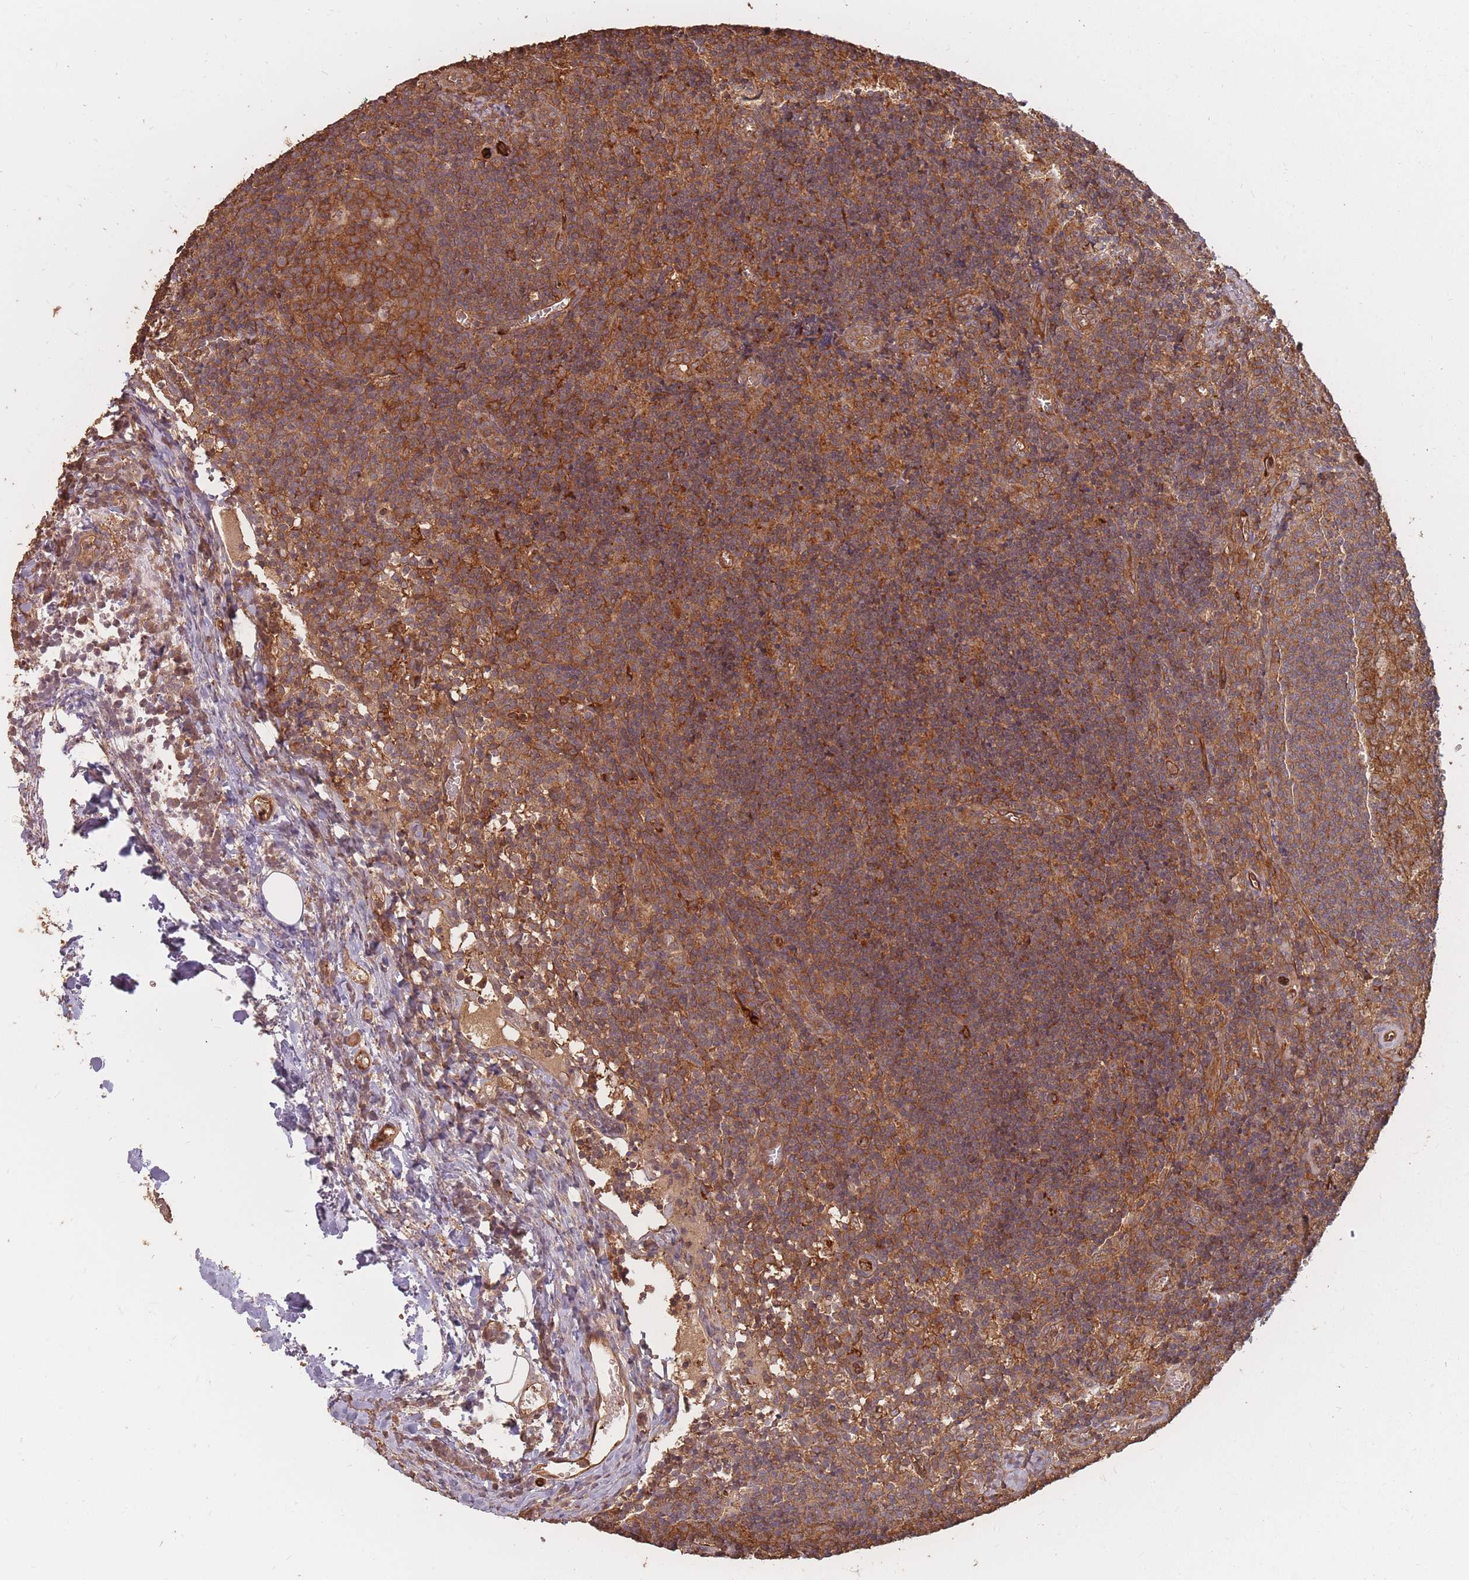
{"staining": {"intensity": "strong", "quantity": ">75%", "location": "cytoplasmic/membranous"}, "tissue": "lymph node", "cell_type": "Germinal center cells", "image_type": "normal", "snomed": [{"axis": "morphology", "description": "Normal tissue, NOS"}, {"axis": "topography", "description": "Lymph node"}], "caption": "Protein expression analysis of normal lymph node displays strong cytoplasmic/membranous expression in approximately >75% of germinal center cells.", "gene": "PLS3", "patient": {"sex": "female", "age": 37}}